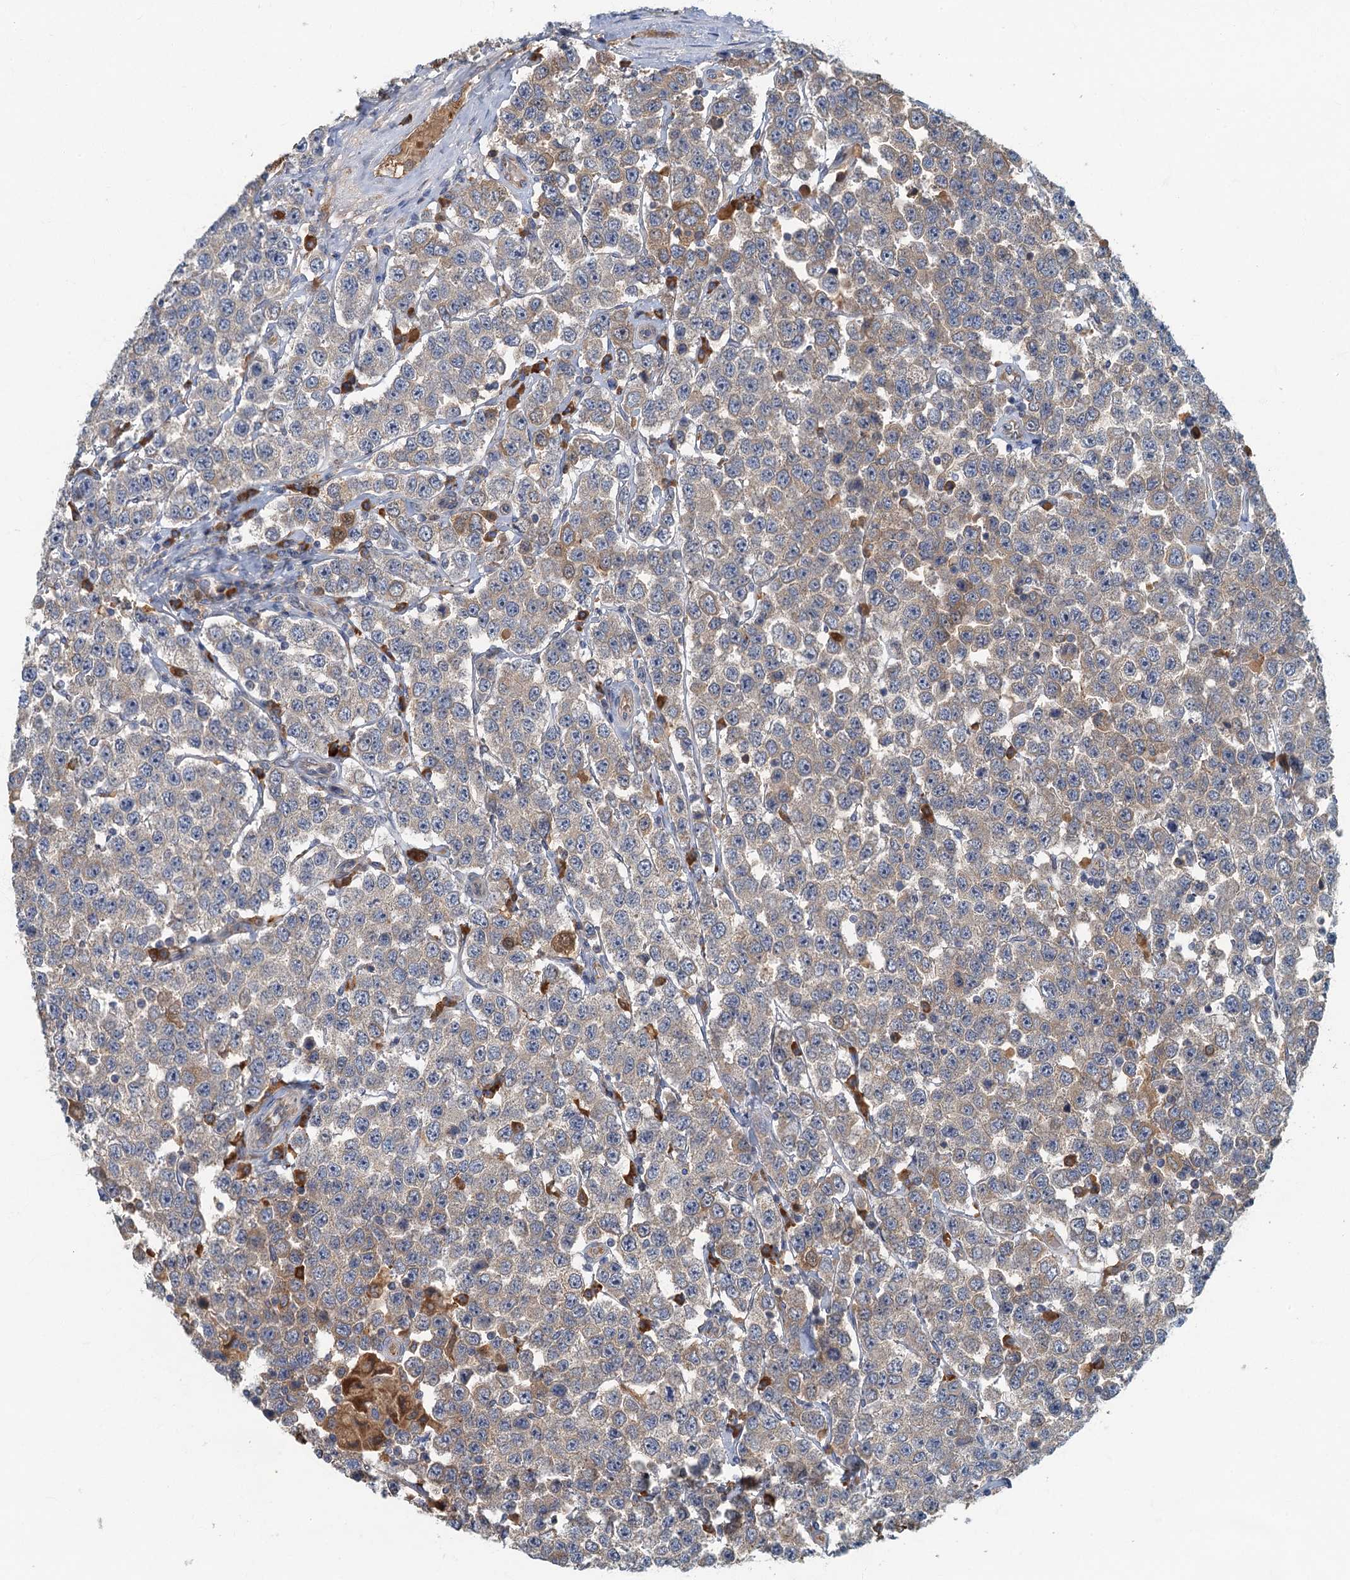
{"staining": {"intensity": "weak", "quantity": ">75%", "location": "cytoplasmic/membranous"}, "tissue": "testis cancer", "cell_type": "Tumor cells", "image_type": "cancer", "snomed": [{"axis": "morphology", "description": "Seminoma, NOS"}, {"axis": "topography", "description": "Testis"}], "caption": "Immunohistochemistry (IHC) staining of testis cancer (seminoma), which reveals low levels of weak cytoplasmic/membranous staining in approximately >75% of tumor cells indicating weak cytoplasmic/membranous protein expression. The staining was performed using DAB (3,3'-diaminobenzidine) (brown) for protein detection and nuclei were counterstained in hematoxylin (blue).", "gene": "SPDYC", "patient": {"sex": "male", "age": 28}}